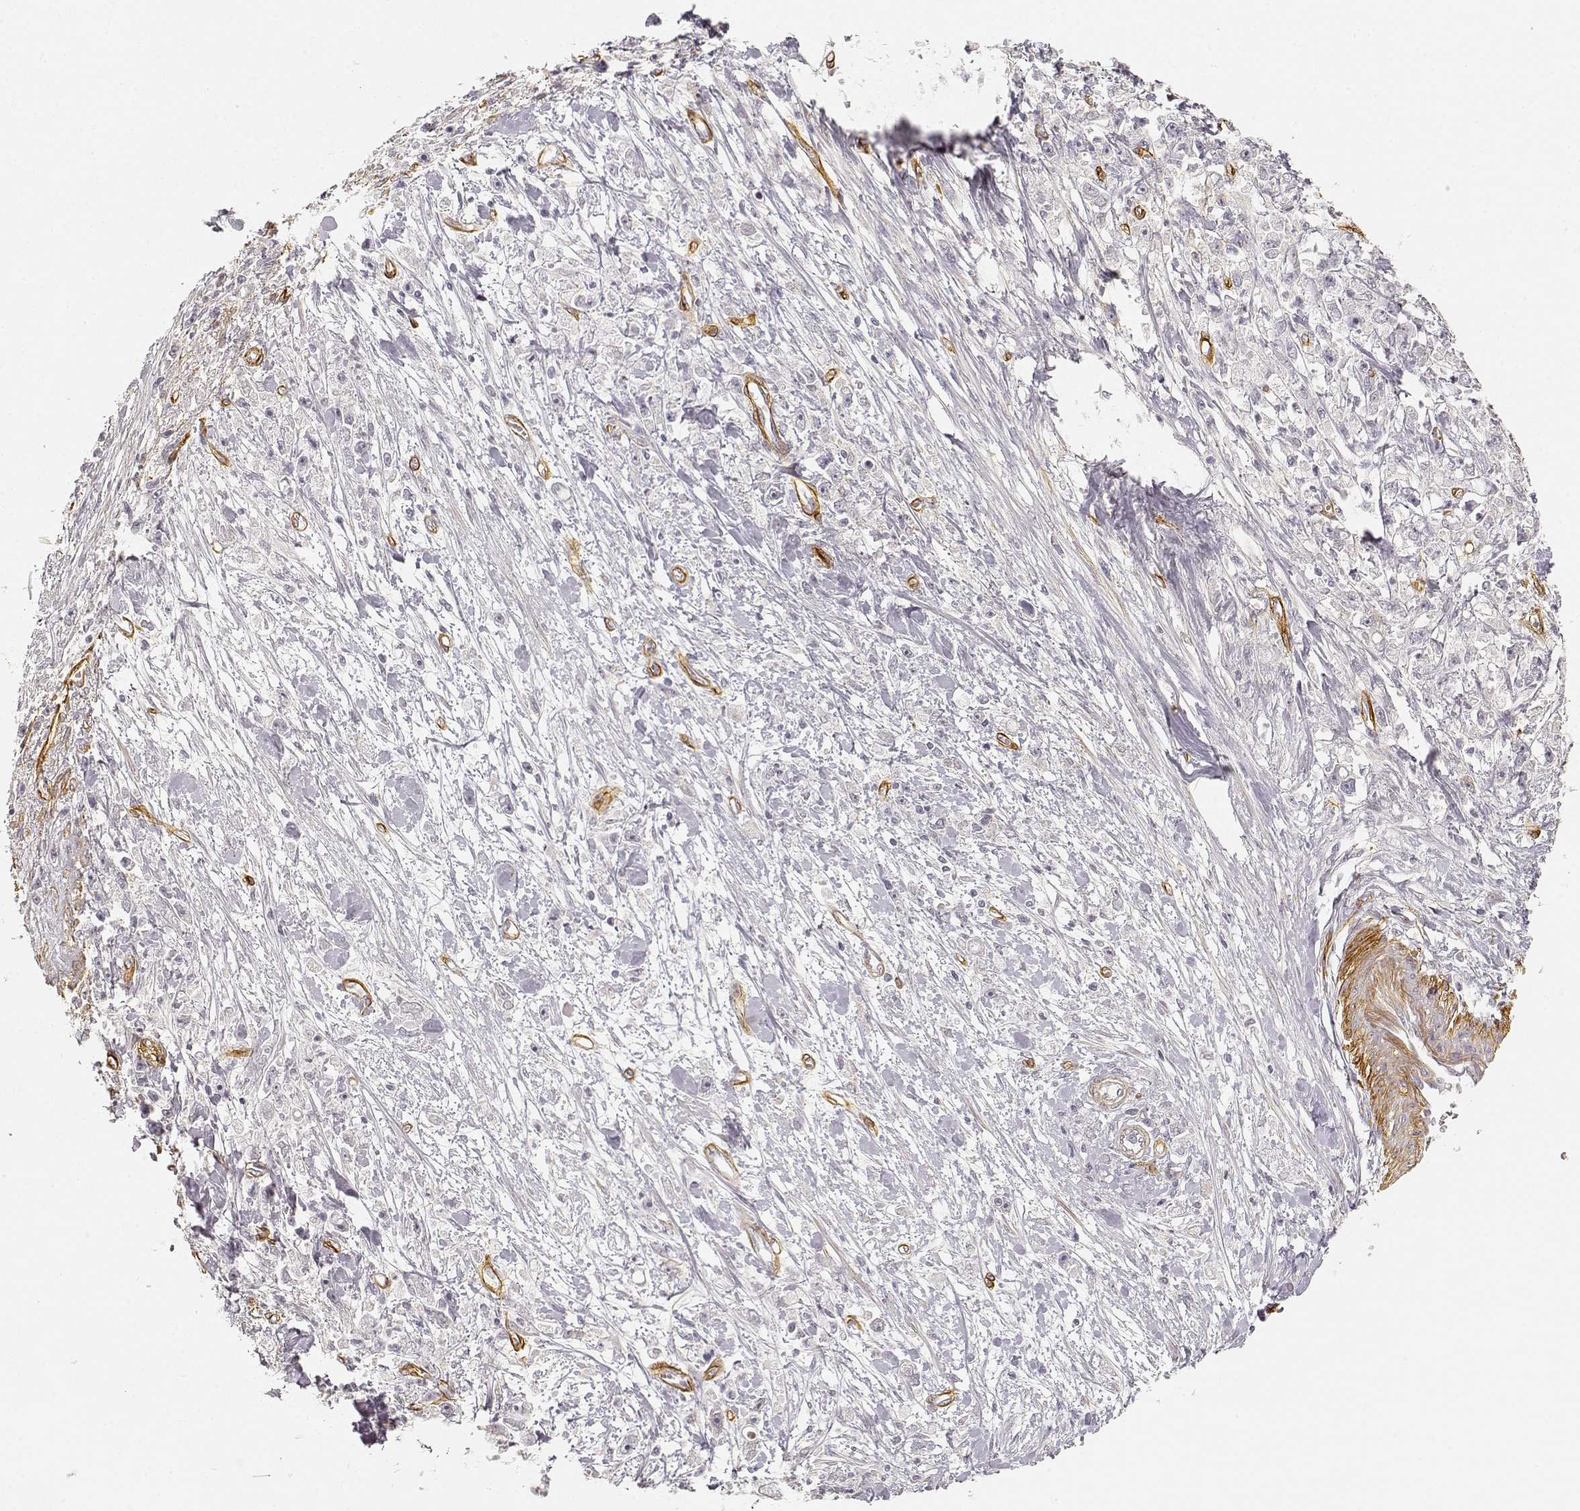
{"staining": {"intensity": "negative", "quantity": "none", "location": "none"}, "tissue": "stomach cancer", "cell_type": "Tumor cells", "image_type": "cancer", "snomed": [{"axis": "morphology", "description": "Adenocarcinoma, NOS"}, {"axis": "topography", "description": "Stomach"}], "caption": "Tumor cells are negative for protein expression in human adenocarcinoma (stomach).", "gene": "LAMA4", "patient": {"sex": "female", "age": 59}}